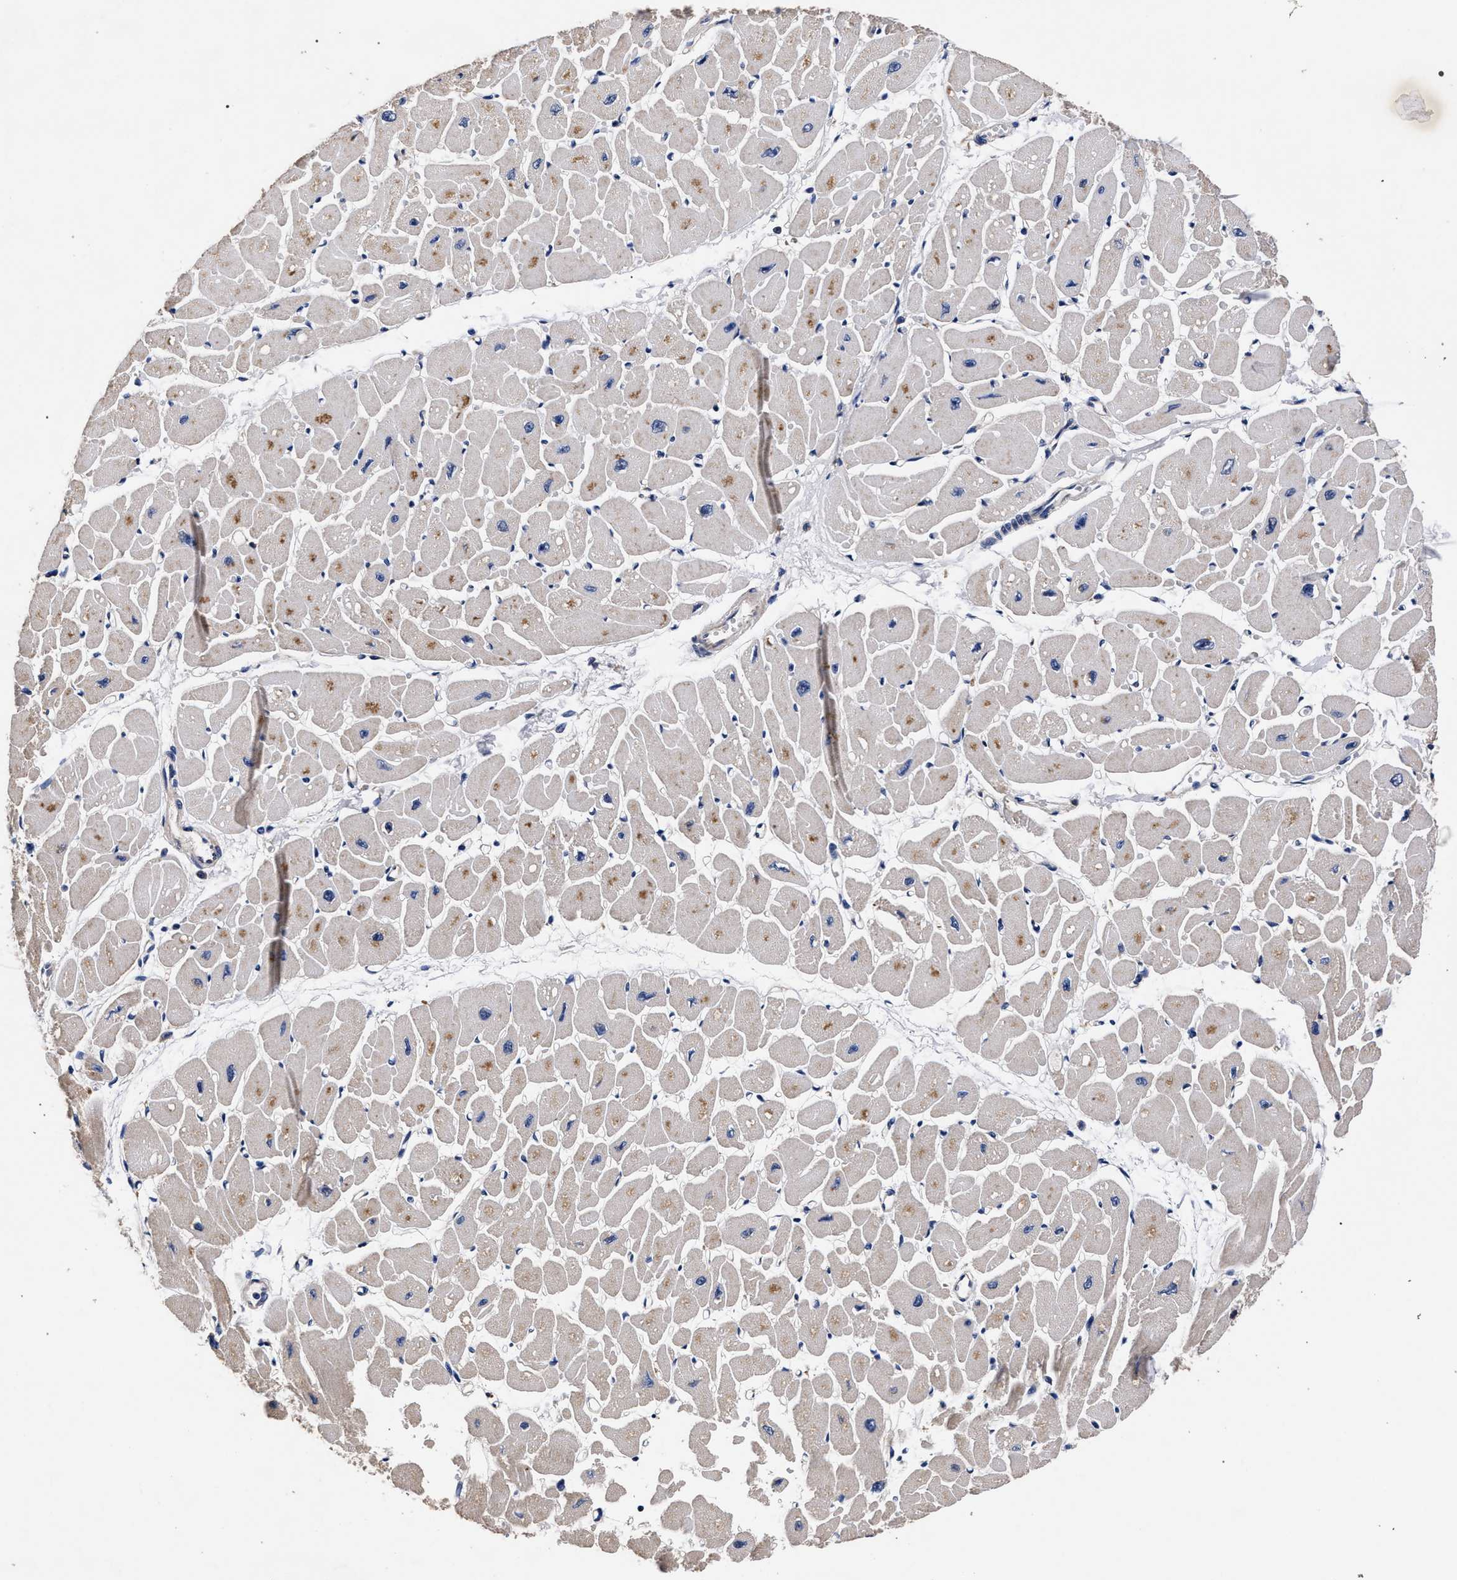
{"staining": {"intensity": "moderate", "quantity": "<25%", "location": "cytoplasmic/membranous"}, "tissue": "heart muscle", "cell_type": "Cardiomyocytes", "image_type": "normal", "snomed": [{"axis": "morphology", "description": "Normal tissue, NOS"}, {"axis": "topography", "description": "Heart"}], "caption": "This histopathology image exhibits IHC staining of unremarkable human heart muscle, with low moderate cytoplasmic/membranous expression in about <25% of cardiomyocytes.", "gene": "CFAP95", "patient": {"sex": "female", "age": 54}}